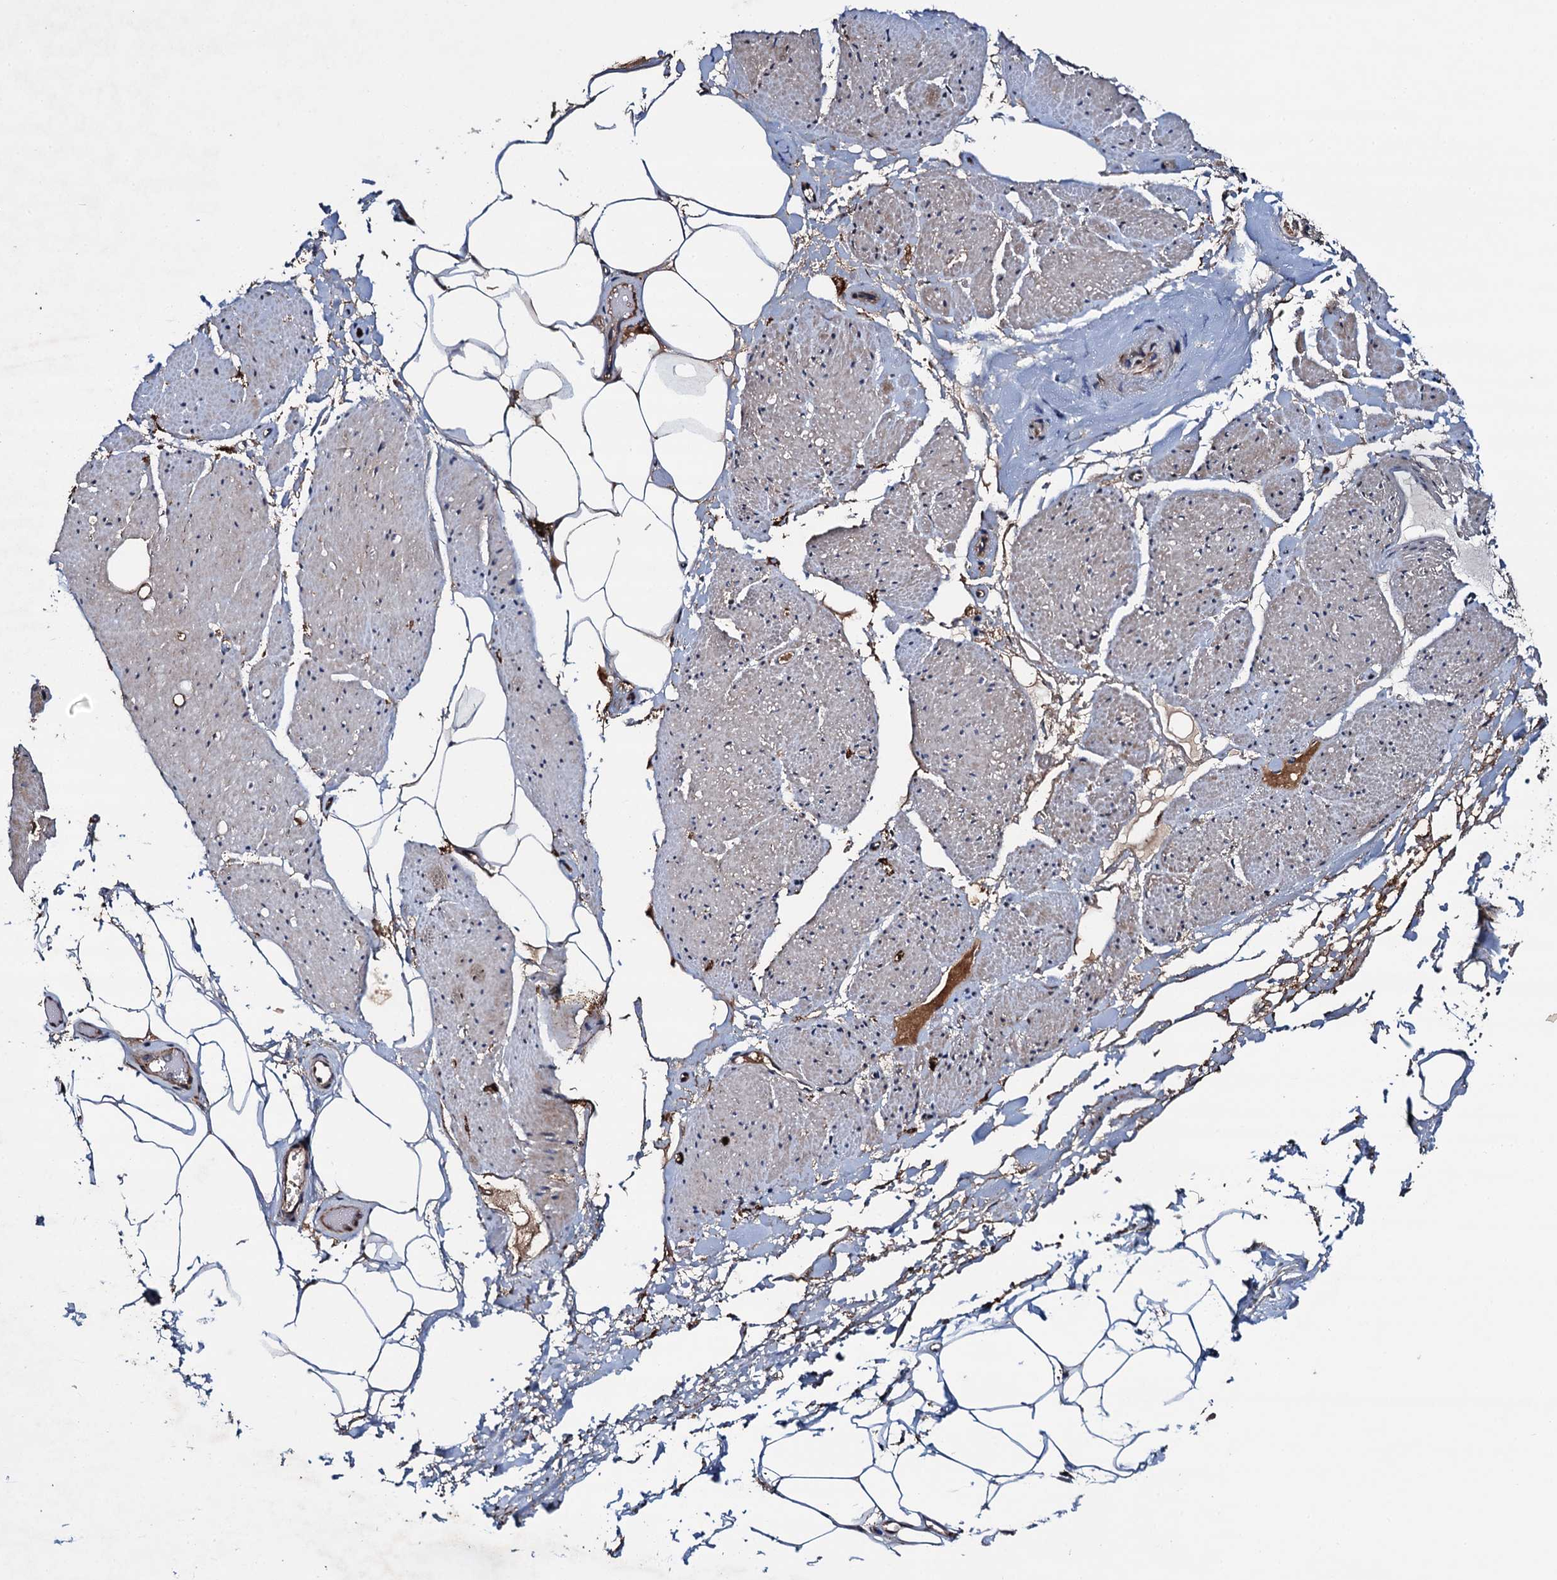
{"staining": {"intensity": "moderate", "quantity": "25%-75%", "location": "cytoplasmic/membranous"}, "tissue": "adipose tissue", "cell_type": "Adipocytes", "image_type": "normal", "snomed": [{"axis": "morphology", "description": "Normal tissue, NOS"}, {"axis": "morphology", "description": "Adenocarcinoma, Low grade"}, {"axis": "topography", "description": "Prostate"}, {"axis": "topography", "description": "Peripheral nerve tissue"}], "caption": "Immunohistochemical staining of unremarkable adipose tissue exhibits 25%-75% levels of moderate cytoplasmic/membranous protein expression in about 25%-75% of adipocytes.", "gene": "RHOBTB1", "patient": {"sex": "male", "age": 63}}